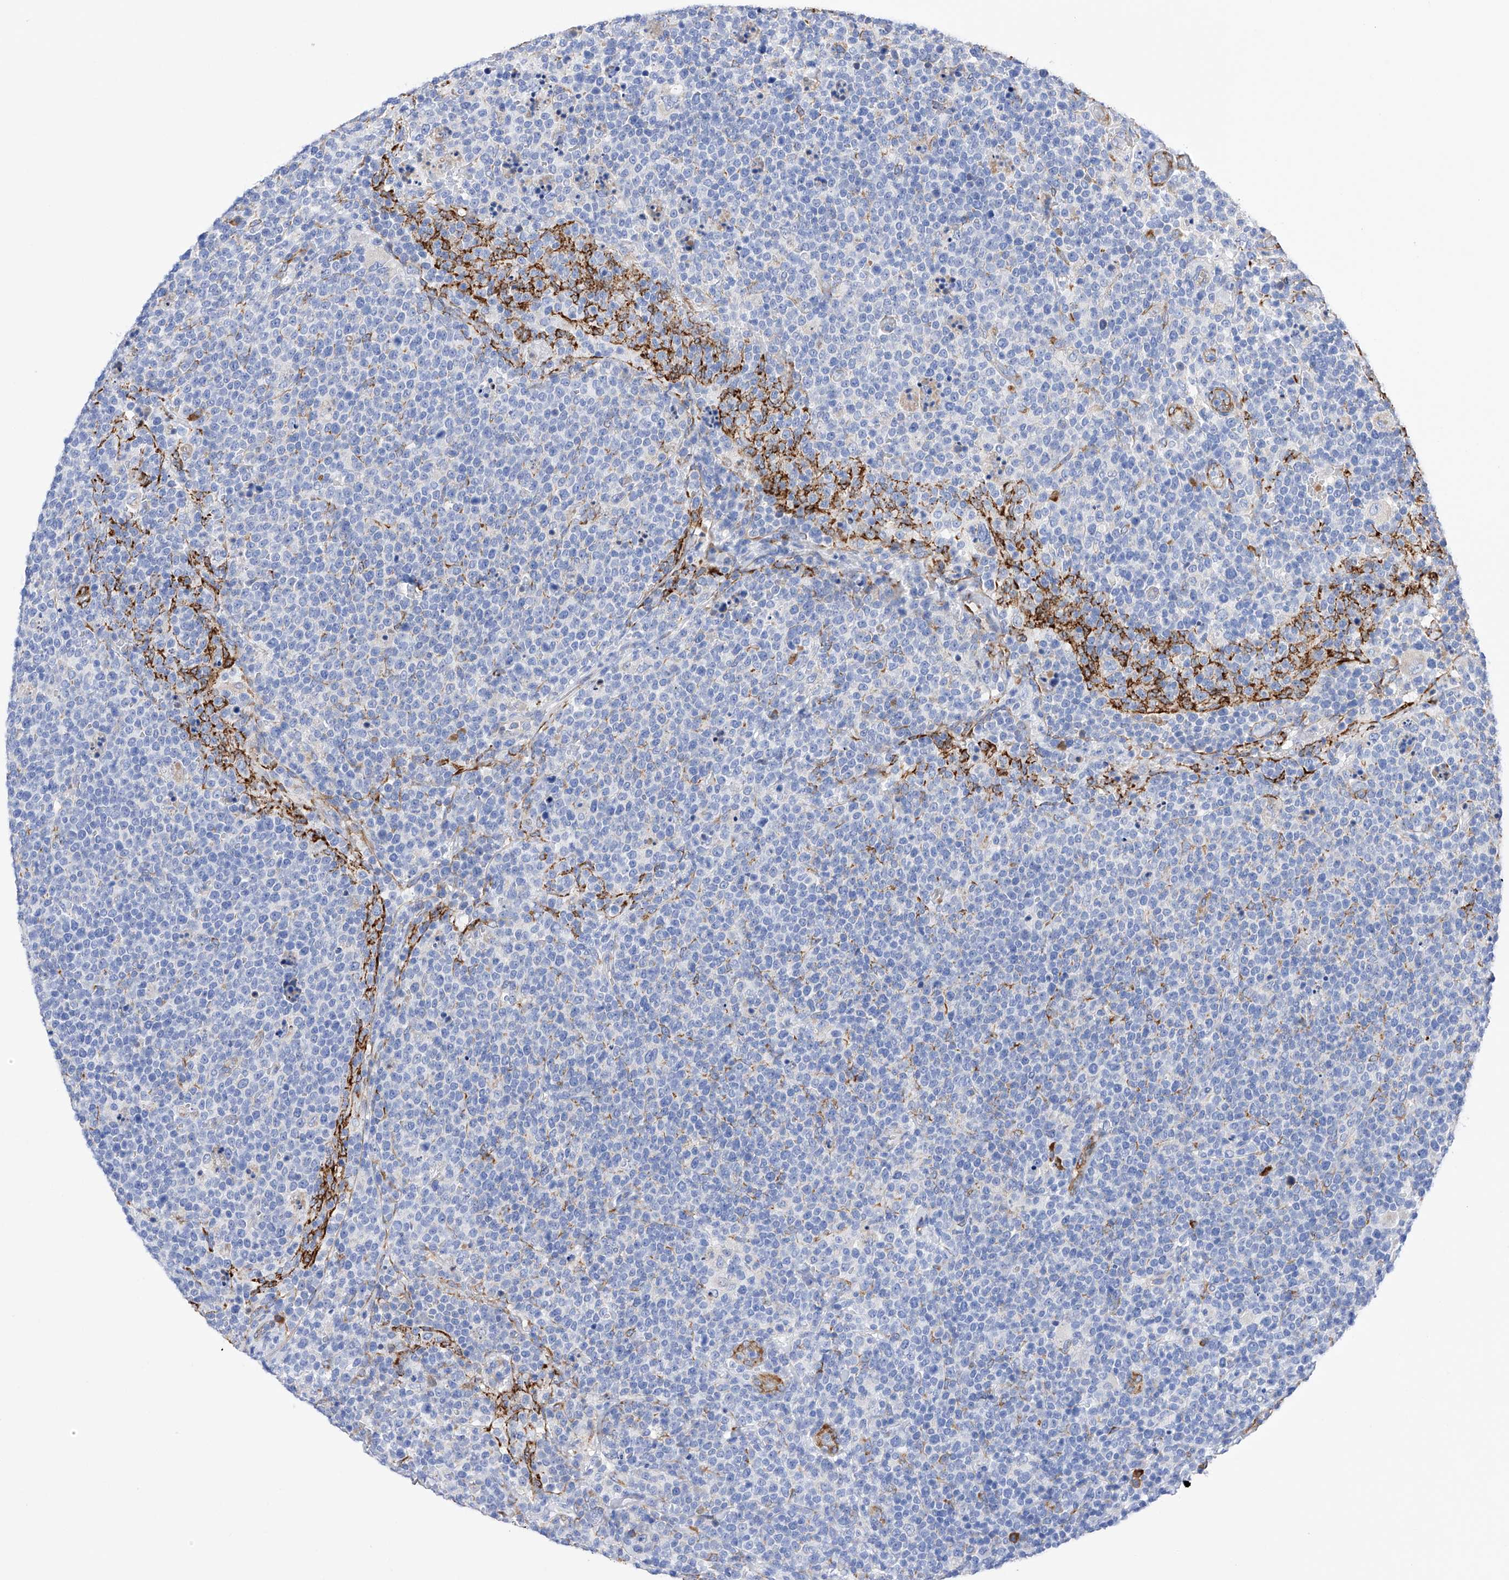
{"staining": {"intensity": "negative", "quantity": "none", "location": "none"}, "tissue": "lymphoma", "cell_type": "Tumor cells", "image_type": "cancer", "snomed": [{"axis": "morphology", "description": "Malignant lymphoma, non-Hodgkin's type, High grade"}, {"axis": "topography", "description": "Lymph node"}], "caption": "Tumor cells show no significant expression in high-grade malignant lymphoma, non-Hodgkin's type.", "gene": "PDIA5", "patient": {"sex": "male", "age": 61}}